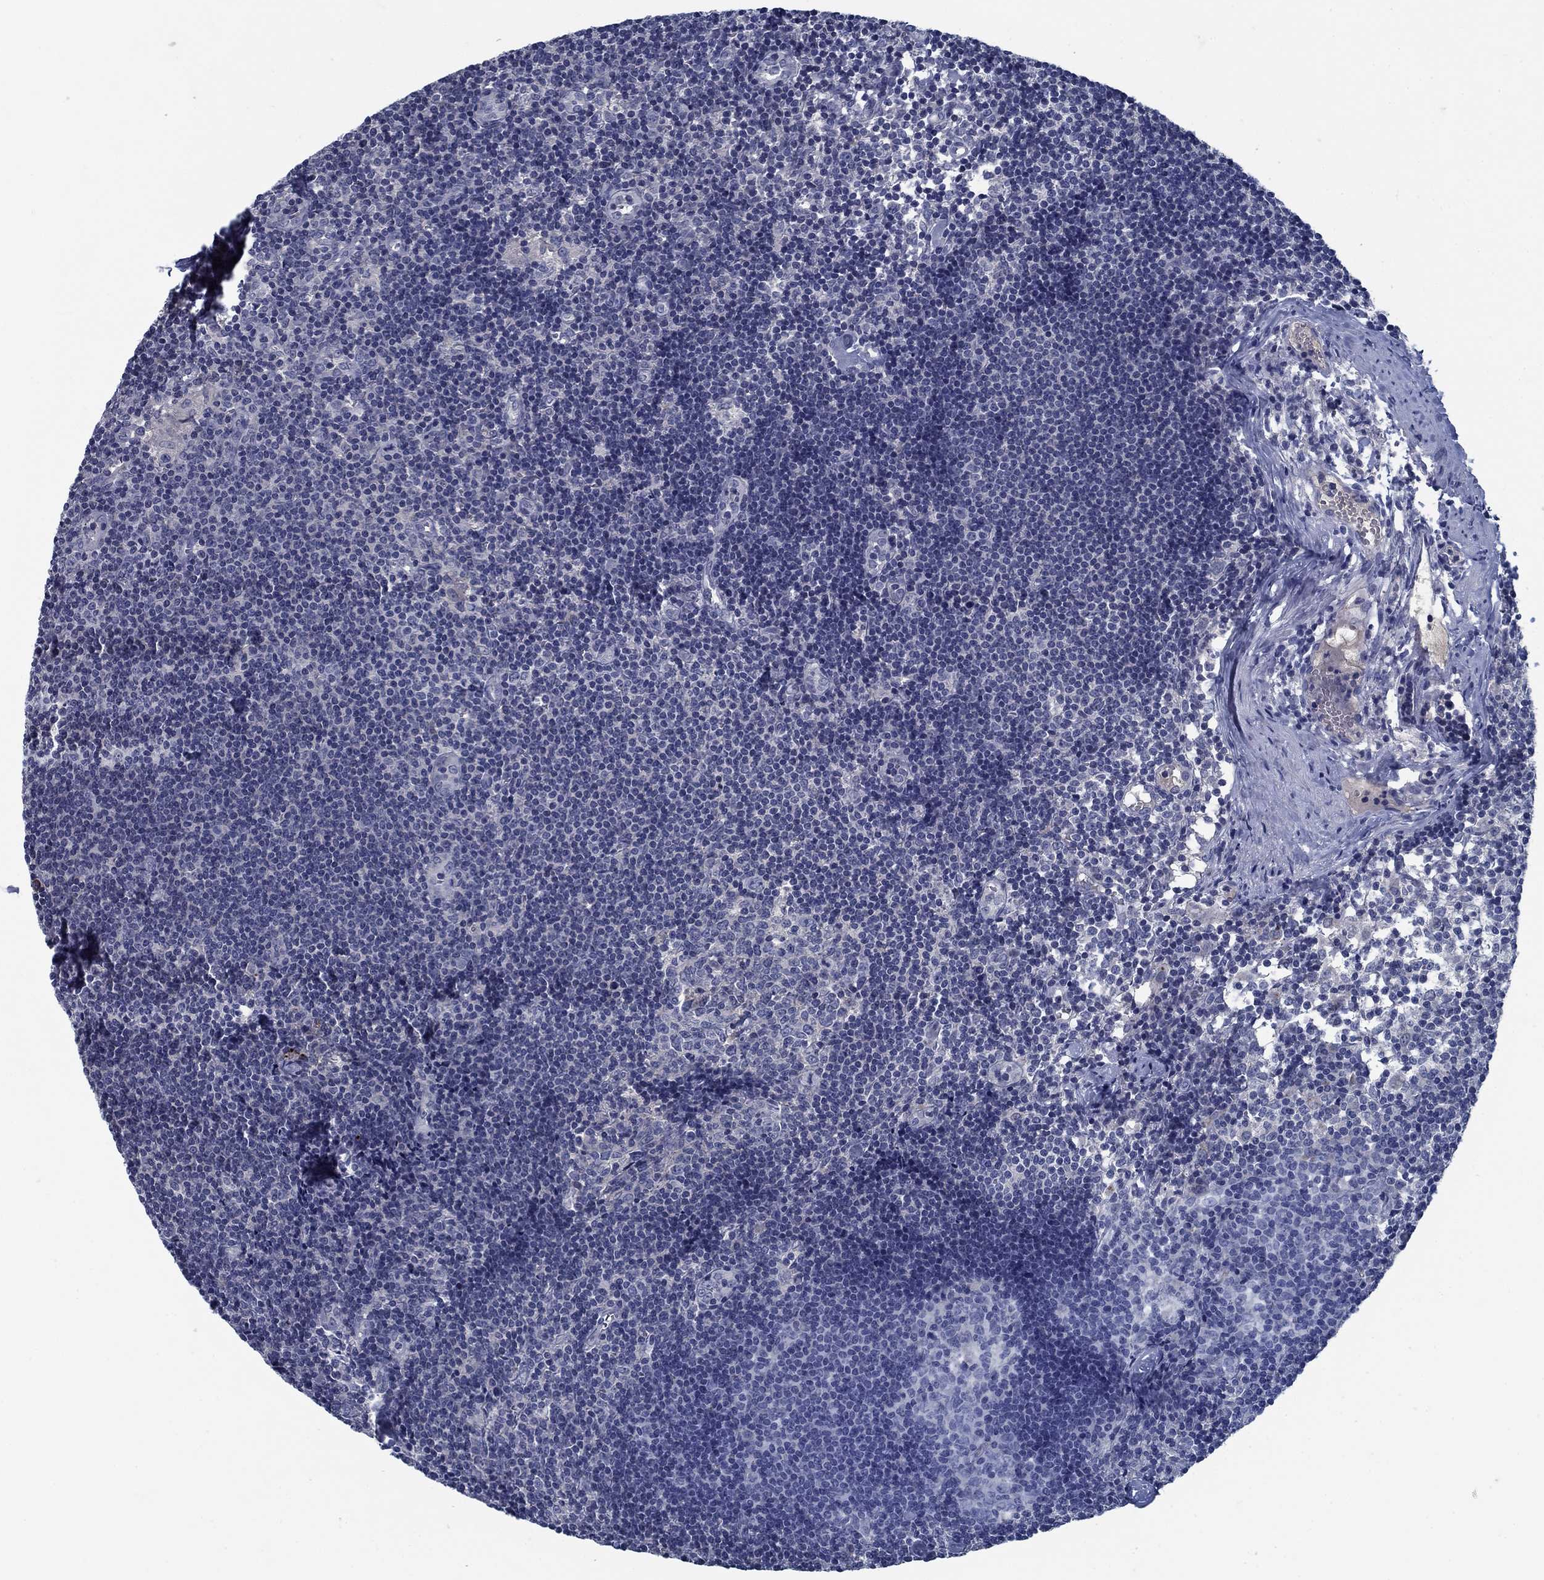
{"staining": {"intensity": "negative", "quantity": "none", "location": "none"}, "tissue": "lymph node", "cell_type": "Non-germinal center cells", "image_type": "normal", "snomed": [{"axis": "morphology", "description": "Normal tissue, NOS"}, {"axis": "topography", "description": "Lymph node"}], "caption": "DAB immunohistochemical staining of unremarkable lymph node displays no significant staining in non-germinal center cells. The staining is performed using DAB (3,3'-diaminobenzidine) brown chromogen with nuclei counter-stained in using hematoxylin.", "gene": "PNMA8A", "patient": {"sex": "female", "age": 52}}